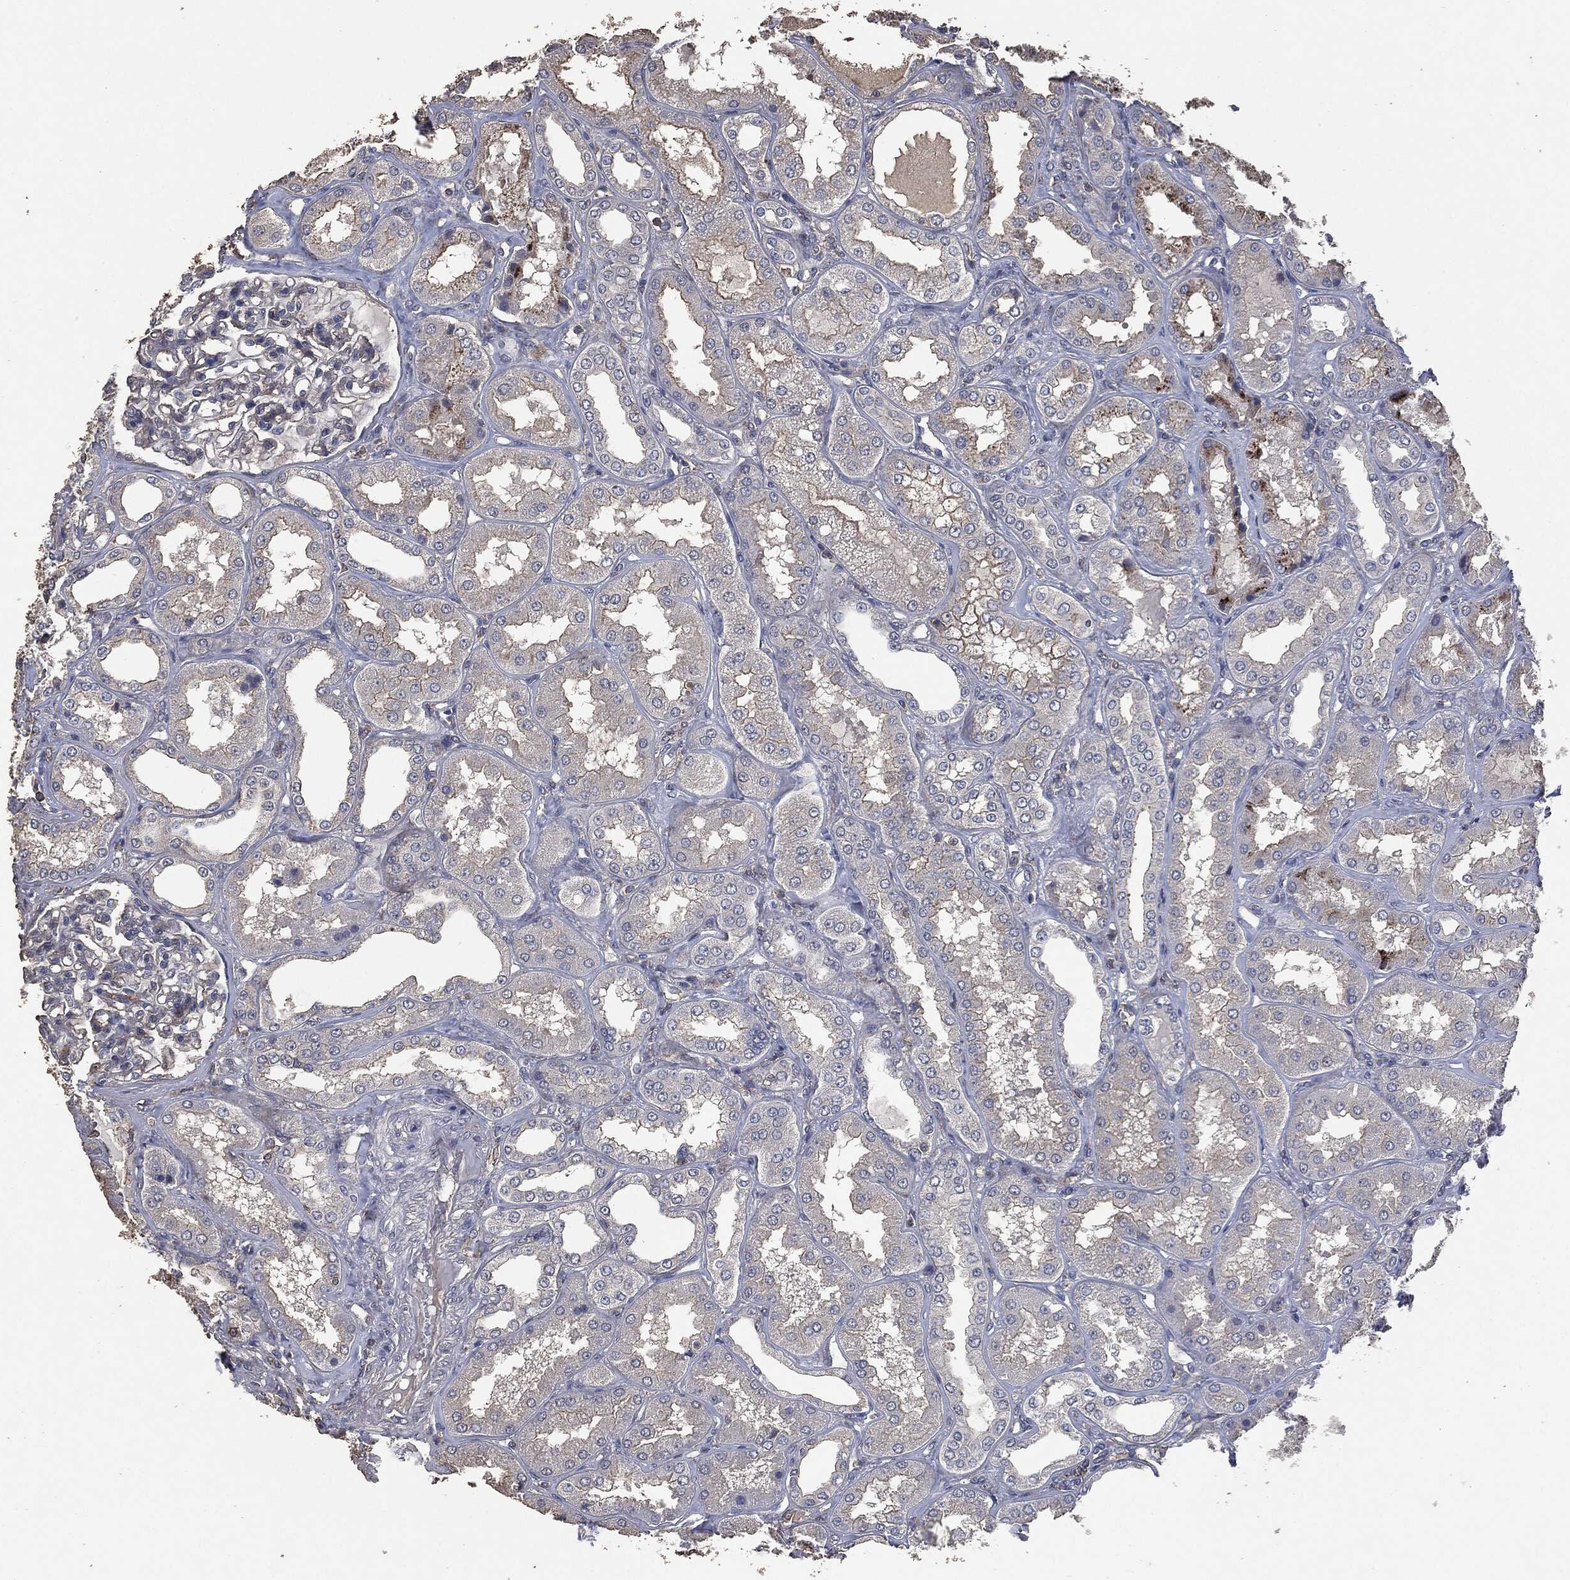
{"staining": {"intensity": "negative", "quantity": "none", "location": "none"}, "tissue": "kidney", "cell_type": "Cells in glomeruli", "image_type": "normal", "snomed": [{"axis": "morphology", "description": "Normal tissue, NOS"}, {"axis": "topography", "description": "Kidney"}], "caption": "Immunohistochemical staining of normal human kidney shows no significant staining in cells in glomeruli. (Stains: DAB (3,3'-diaminobenzidine) immunohistochemistry with hematoxylin counter stain, Microscopy: brightfield microscopy at high magnification).", "gene": "MSLN", "patient": {"sex": "female", "age": 56}}